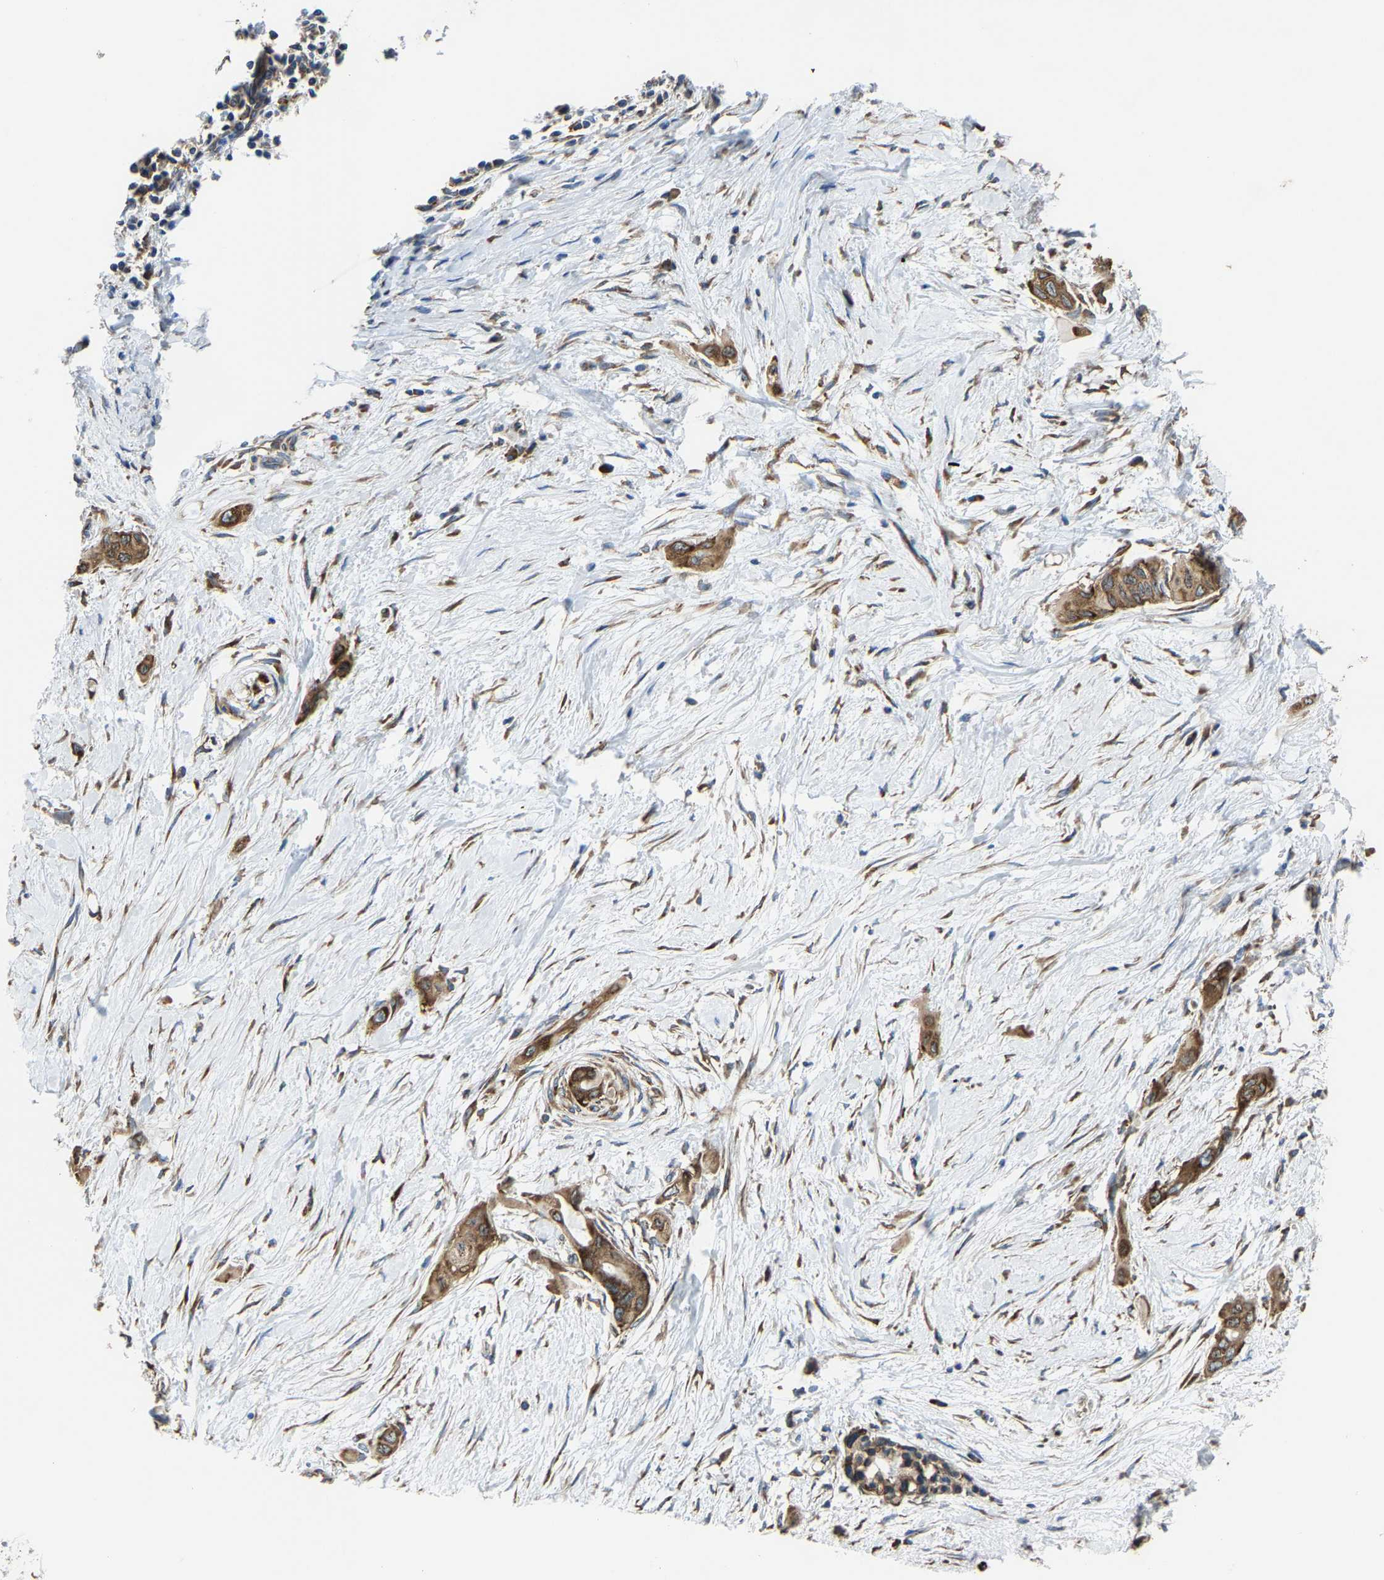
{"staining": {"intensity": "strong", "quantity": ">75%", "location": "cytoplasmic/membranous"}, "tissue": "pancreatic cancer", "cell_type": "Tumor cells", "image_type": "cancer", "snomed": [{"axis": "morphology", "description": "Adenocarcinoma, NOS"}, {"axis": "topography", "description": "Pancreas"}], "caption": "A brown stain shows strong cytoplasmic/membranous positivity of a protein in adenocarcinoma (pancreatic) tumor cells. (Stains: DAB (3,3'-diaminobenzidine) in brown, nuclei in blue, Microscopy: brightfield microscopy at high magnification).", "gene": "G3BP2", "patient": {"sex": "male", "age": 59}}